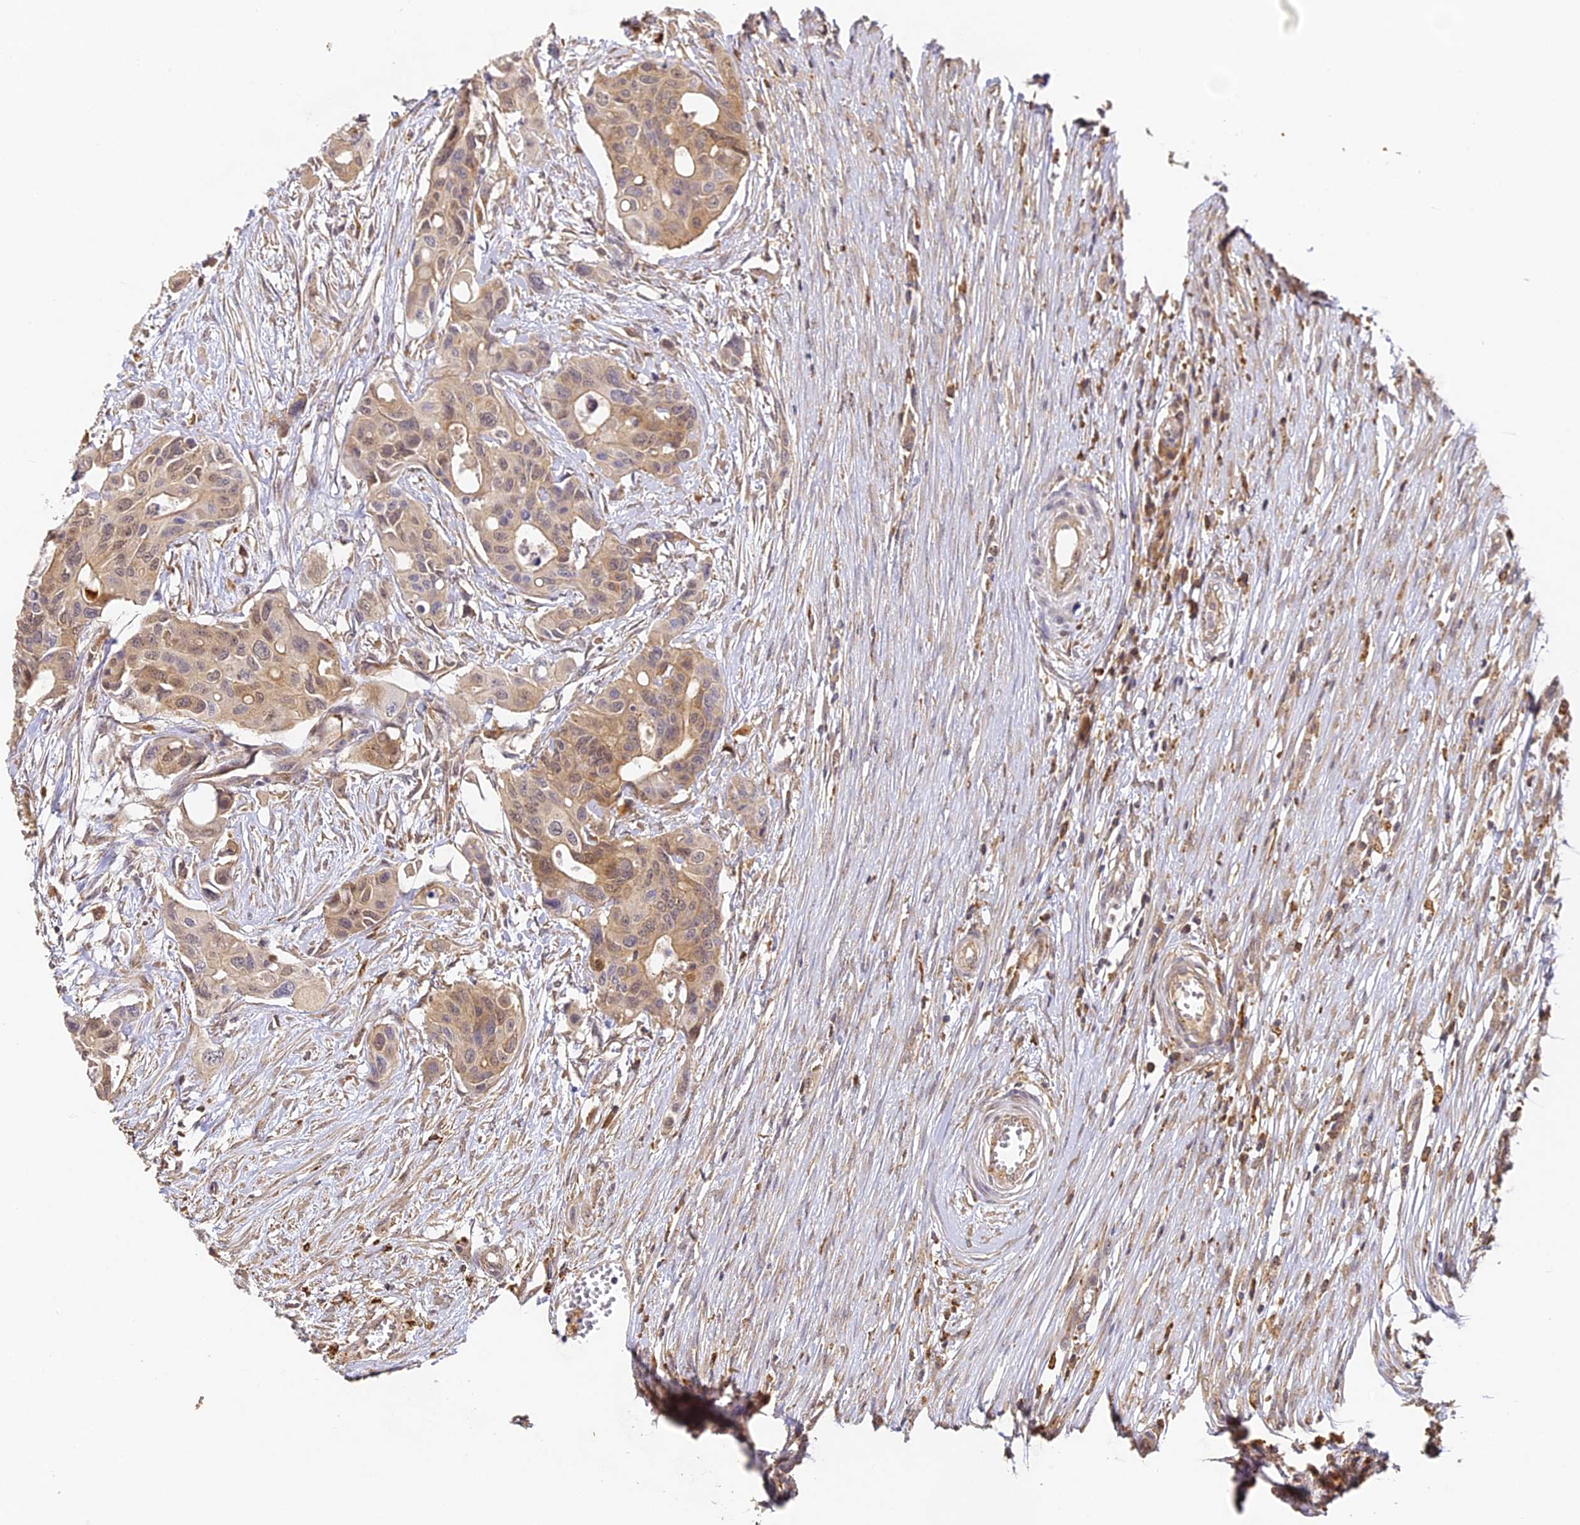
{"staining": {"intensity": "moderate", "quantity": ">75%", "location": "cytoplasmic/membranous,nuclear"}, "tissue": "colorectal cancer", "cell_type": "Tumor cells", "image_type": "cancer", "snomed": [{"axis": "morphology", "description": "Adenocarcinoma, NOS"}, {"axis": "topography", "description": "Colon"}], "caption": "Tumor cells demonstrate medium levels of moderate cytoplasmic/membranous and nuclear expression in about >75% of cells in human colorectal adenocarcinoma. The protein is shown in brown color, while the nuclei are stained blue.", "gene": "YAE1", "patient": {"sex": "male", "age": 77}}